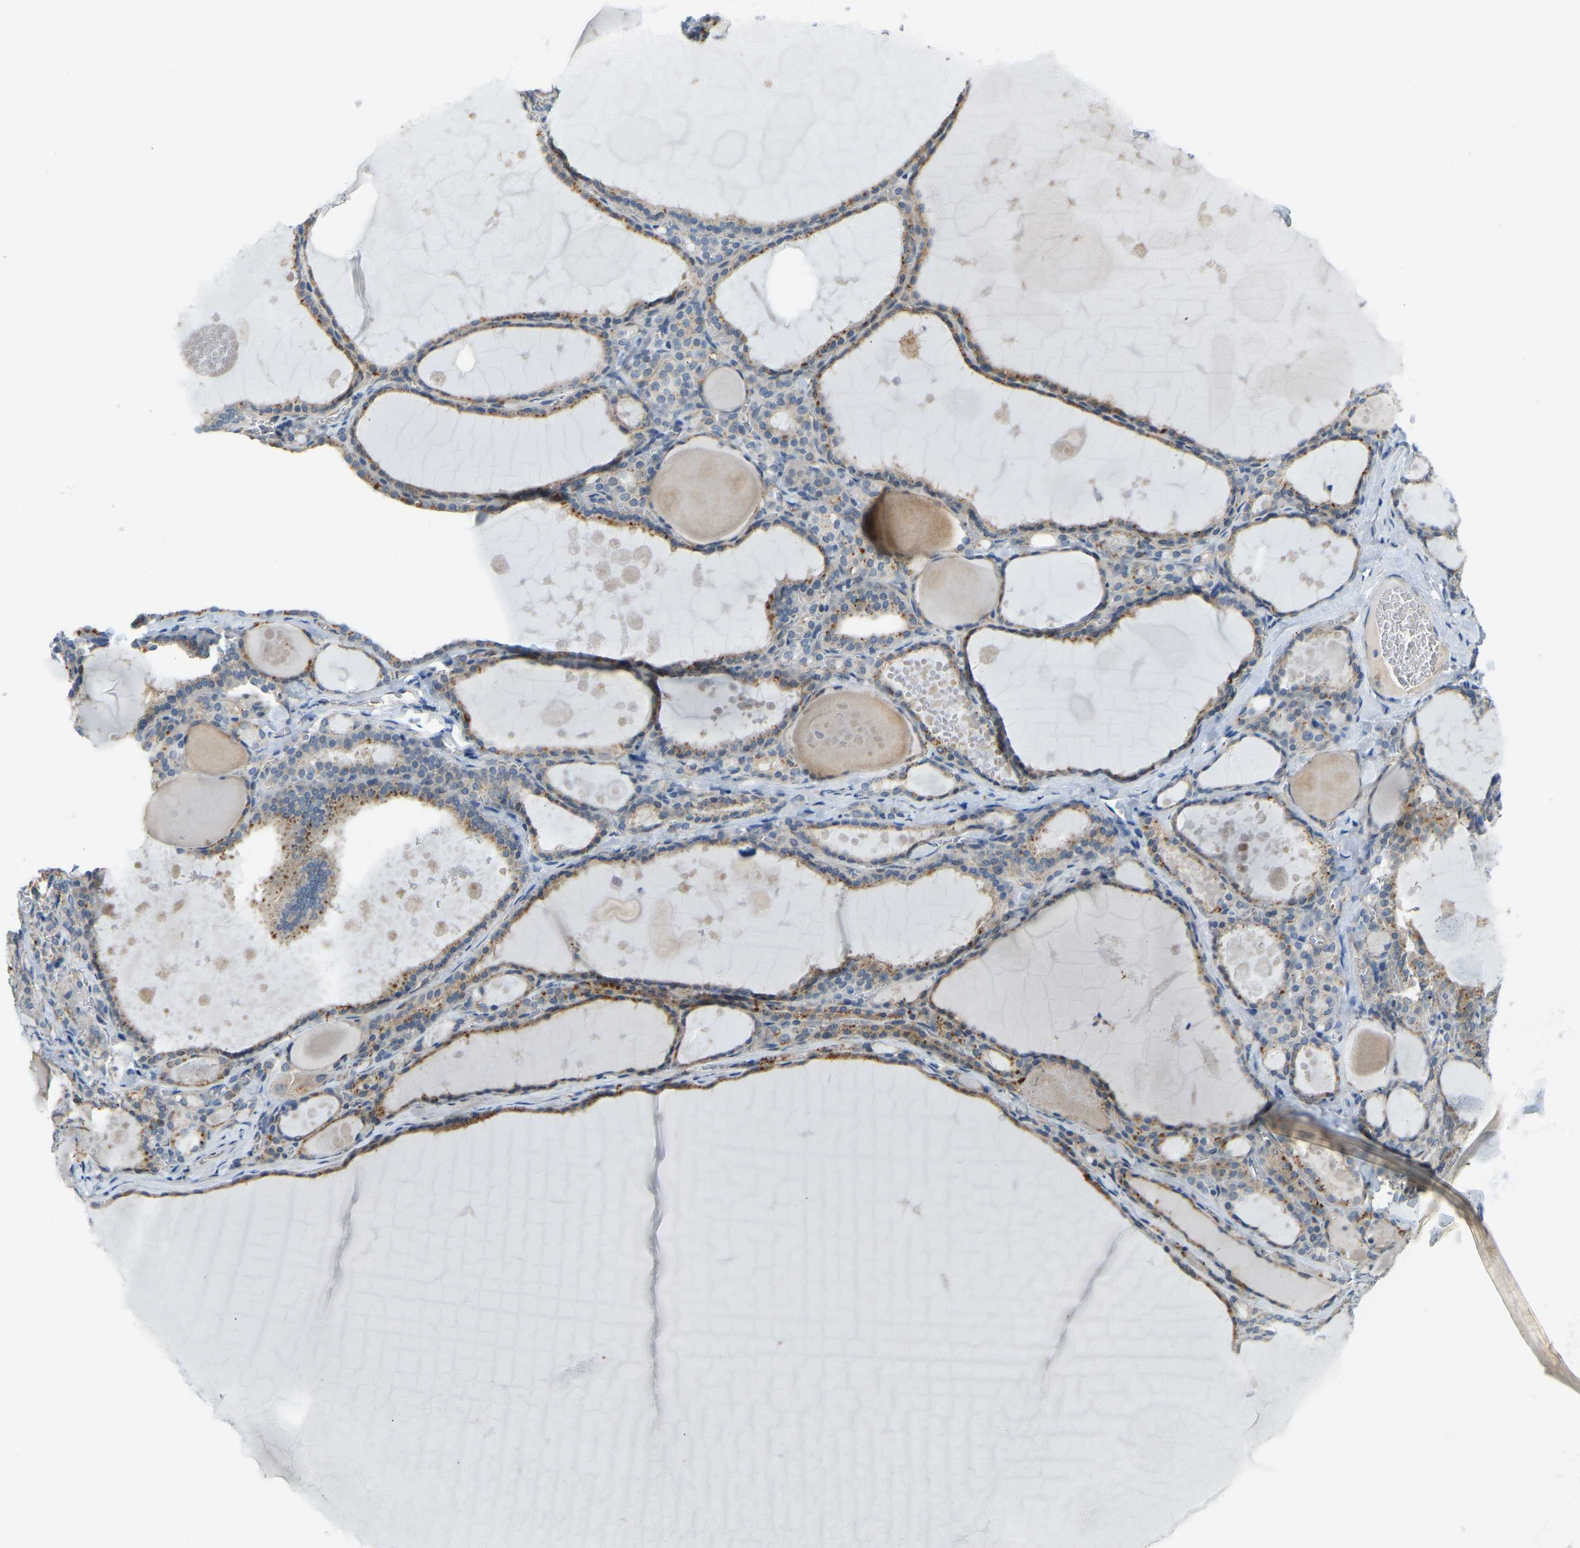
{"staining": {"intensity": "moderate", "quantity": ">75%", "location": "cytoplasmic/membranous"}, "tissue": "thyroid gland", "cell_type": "Glandular cells", "image_type": "normal", "snomed": [{"axis": "morphology", "description": "Normal tissue, NOS"}, {"axis": "topography", "description": "Thyroid gland"}], "caption": "This micrograph exhibits normal thyroid gland stained with IHC to label a protein in brown. The cytoplasmic/membranous of glandular cells show moderate positivity for the protein. Nuclei are counter-stained blue.", "gene": "NME8", "patient": {"sex": "male", "age": 56}}